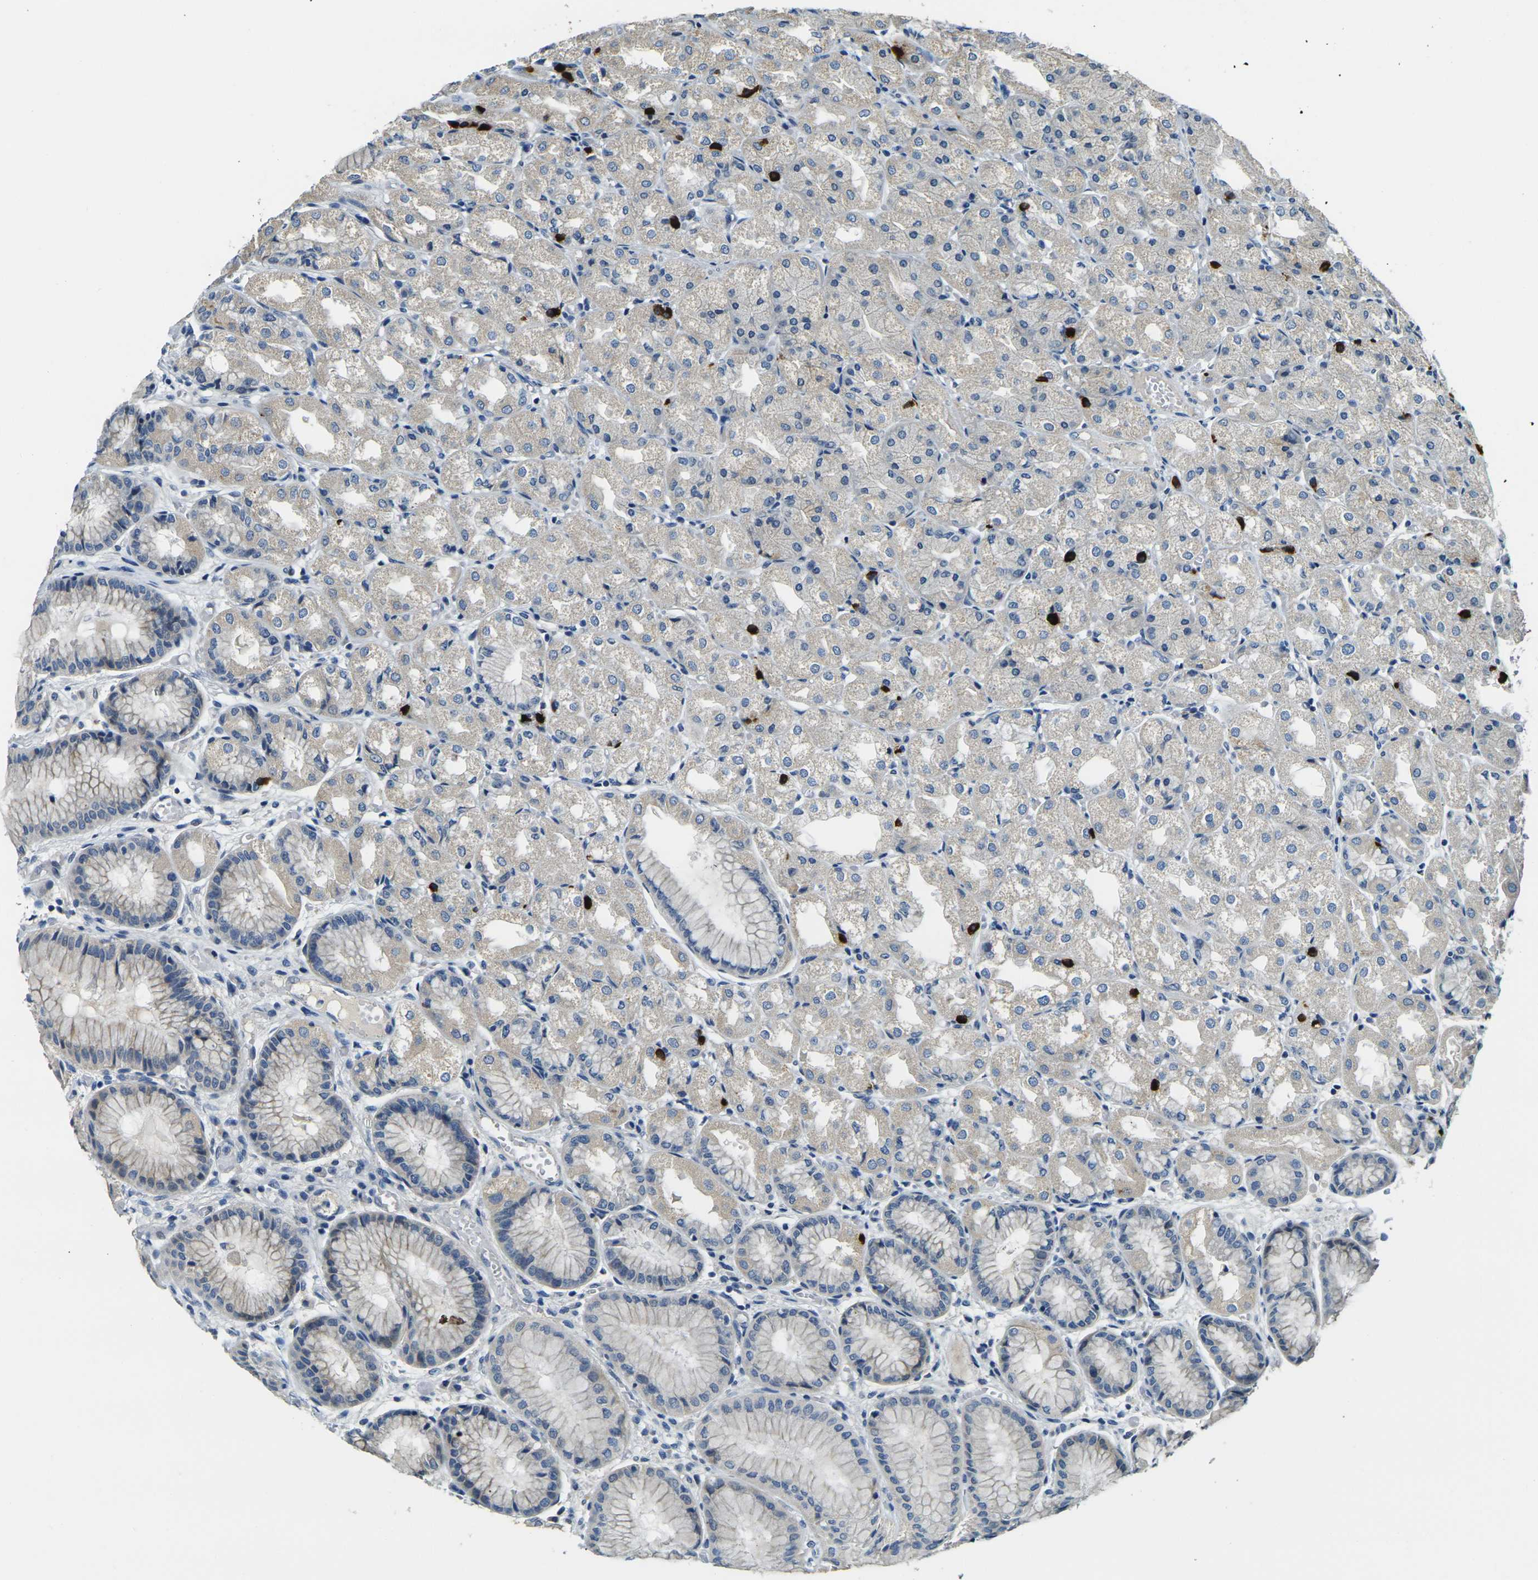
{"staining": {"intensity": "moderate", "quantity": "<25%", "location": "cytoplasmic/membranous"}, "tissue": "stomach", "cell_type": "Glandular cells", "image_type": "normal", "snomed": [{"axis": "morphology", "description": "Normal tissue, NOS"}, {"axis": "topography", "description": "Stomach, upper"}], "caption": "The photomicrograph shows immunohistochemical staining of benign stomach. There is moderate cytoplasmic/membranous staining is identified in about <25% of glandular cells.", "gene": "SHISAL2B", "patient": {"sex": "male", "age": 72}}